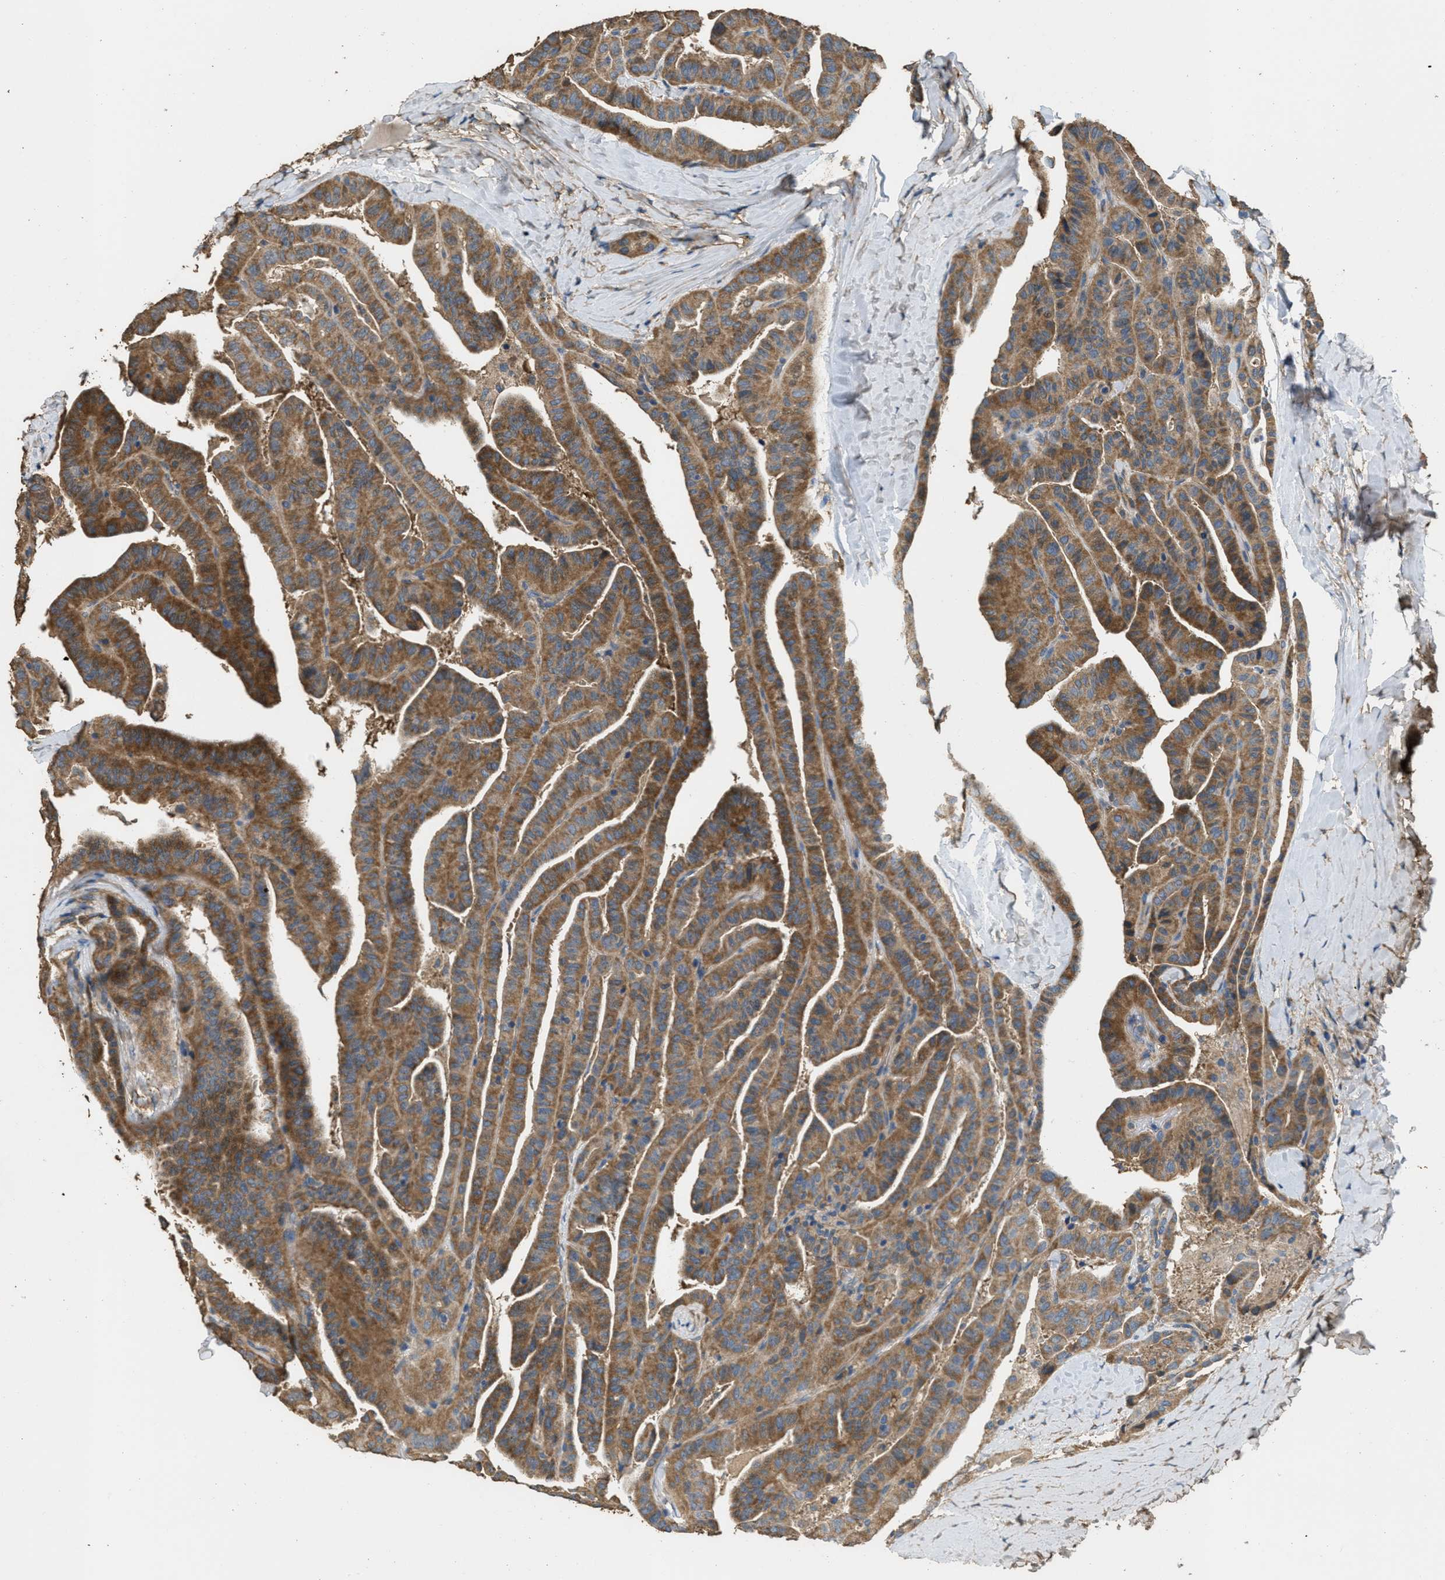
{"staining": {"intensity": "moderate", "quantity": ">75%", "location": "cytoplasmic/membranous"}, "tissue": "thyroid cancer", "cell_type": "Tumor cells", "image_type": "cancer", "snomed": [{"axis": "morphology", "description": "Papillary adenocarcinoma, NOS"}, {"axis": "topography", "description": "Thyroid gland"}], "caption": "The immunohistochemical stain shows moderate cytoplasmic/membranous staining in tumor cells of papillary adenocarcinoma (thyroid) tissue.", "gene": "THBS2", "patient": {"sex": "male", "age": 77}}